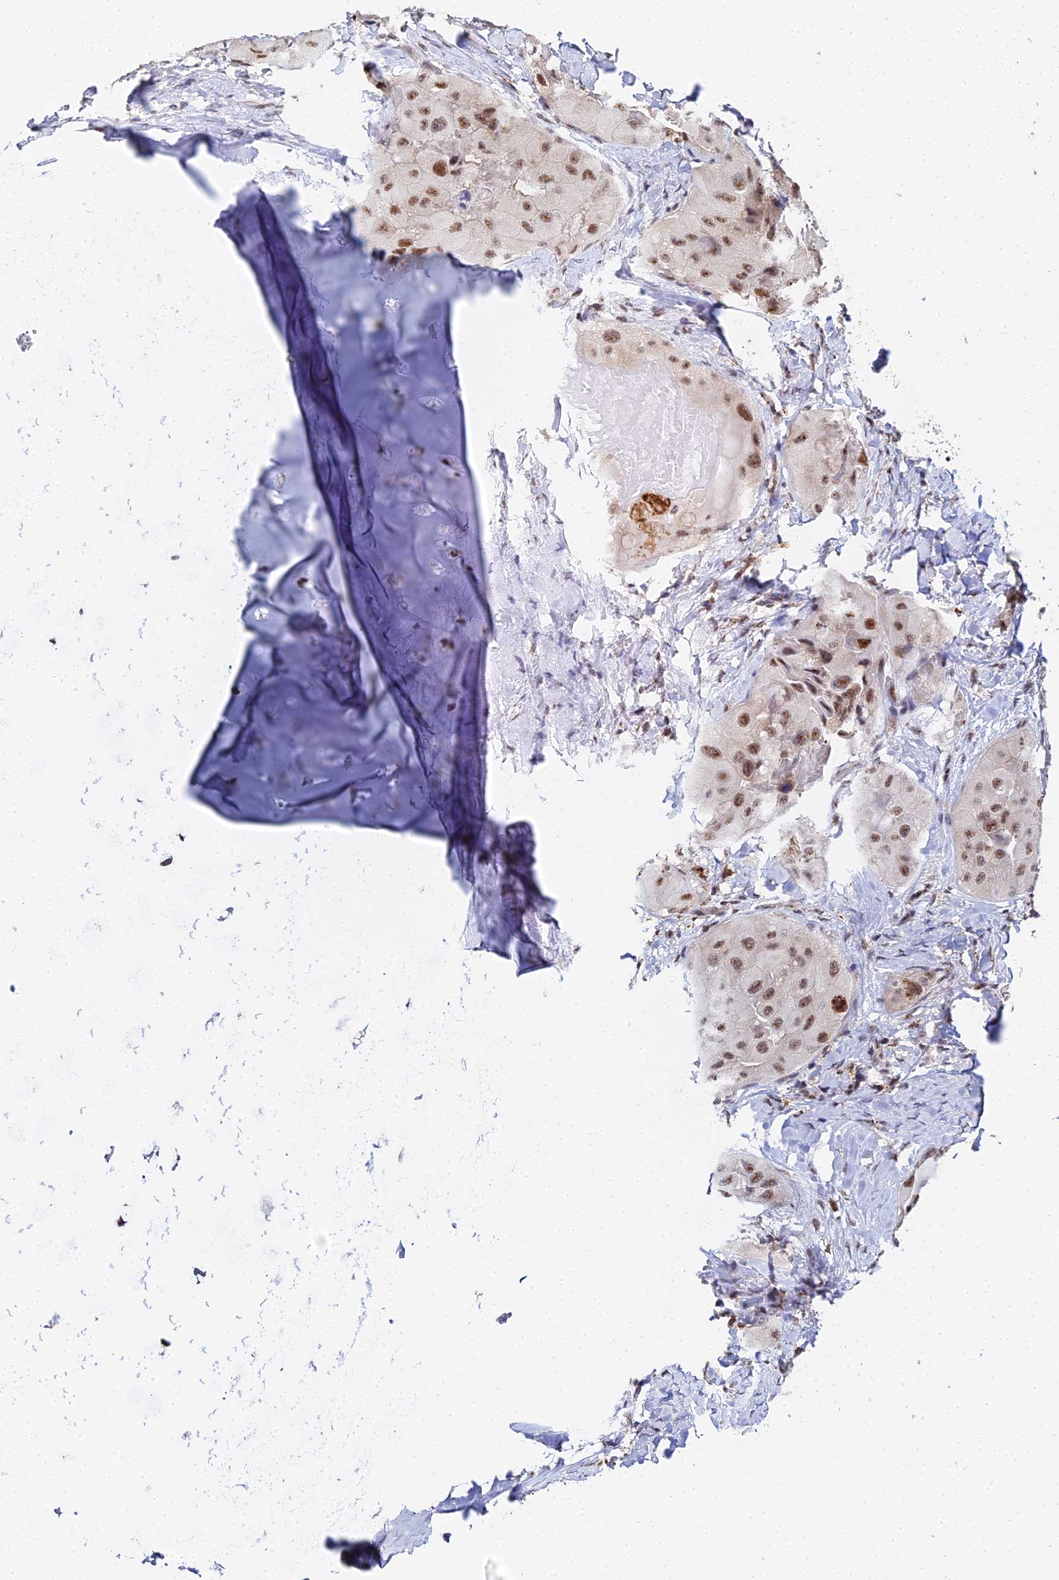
{"staining": {"intensity": "moderate", "quantity": ">75%", "location": "nuclear"}, "tissue": "thyroid cancer", "cell_type": "Tumor cells", "image_type": "cancer", "snomed": [{"axis": "morphology", "description": "Normal tissue, NOS"}, {"axis": "morphology", "description": "Papillary adenocarcinoma, NOS"}, {"axis": "topography", "description": "Thyroid gland"}], "caption": "Immunohistochemical staining of human thyroid cancer (papillary adenocarcinoma) demonstrates moderate nuclear protein positivity in about >75% of tumor cells. (DAB IHC, brown staining for protein, blue staining for nuclei).", "gene": "MAGOHB", "patient": {"sex": "female", "age": 59}}